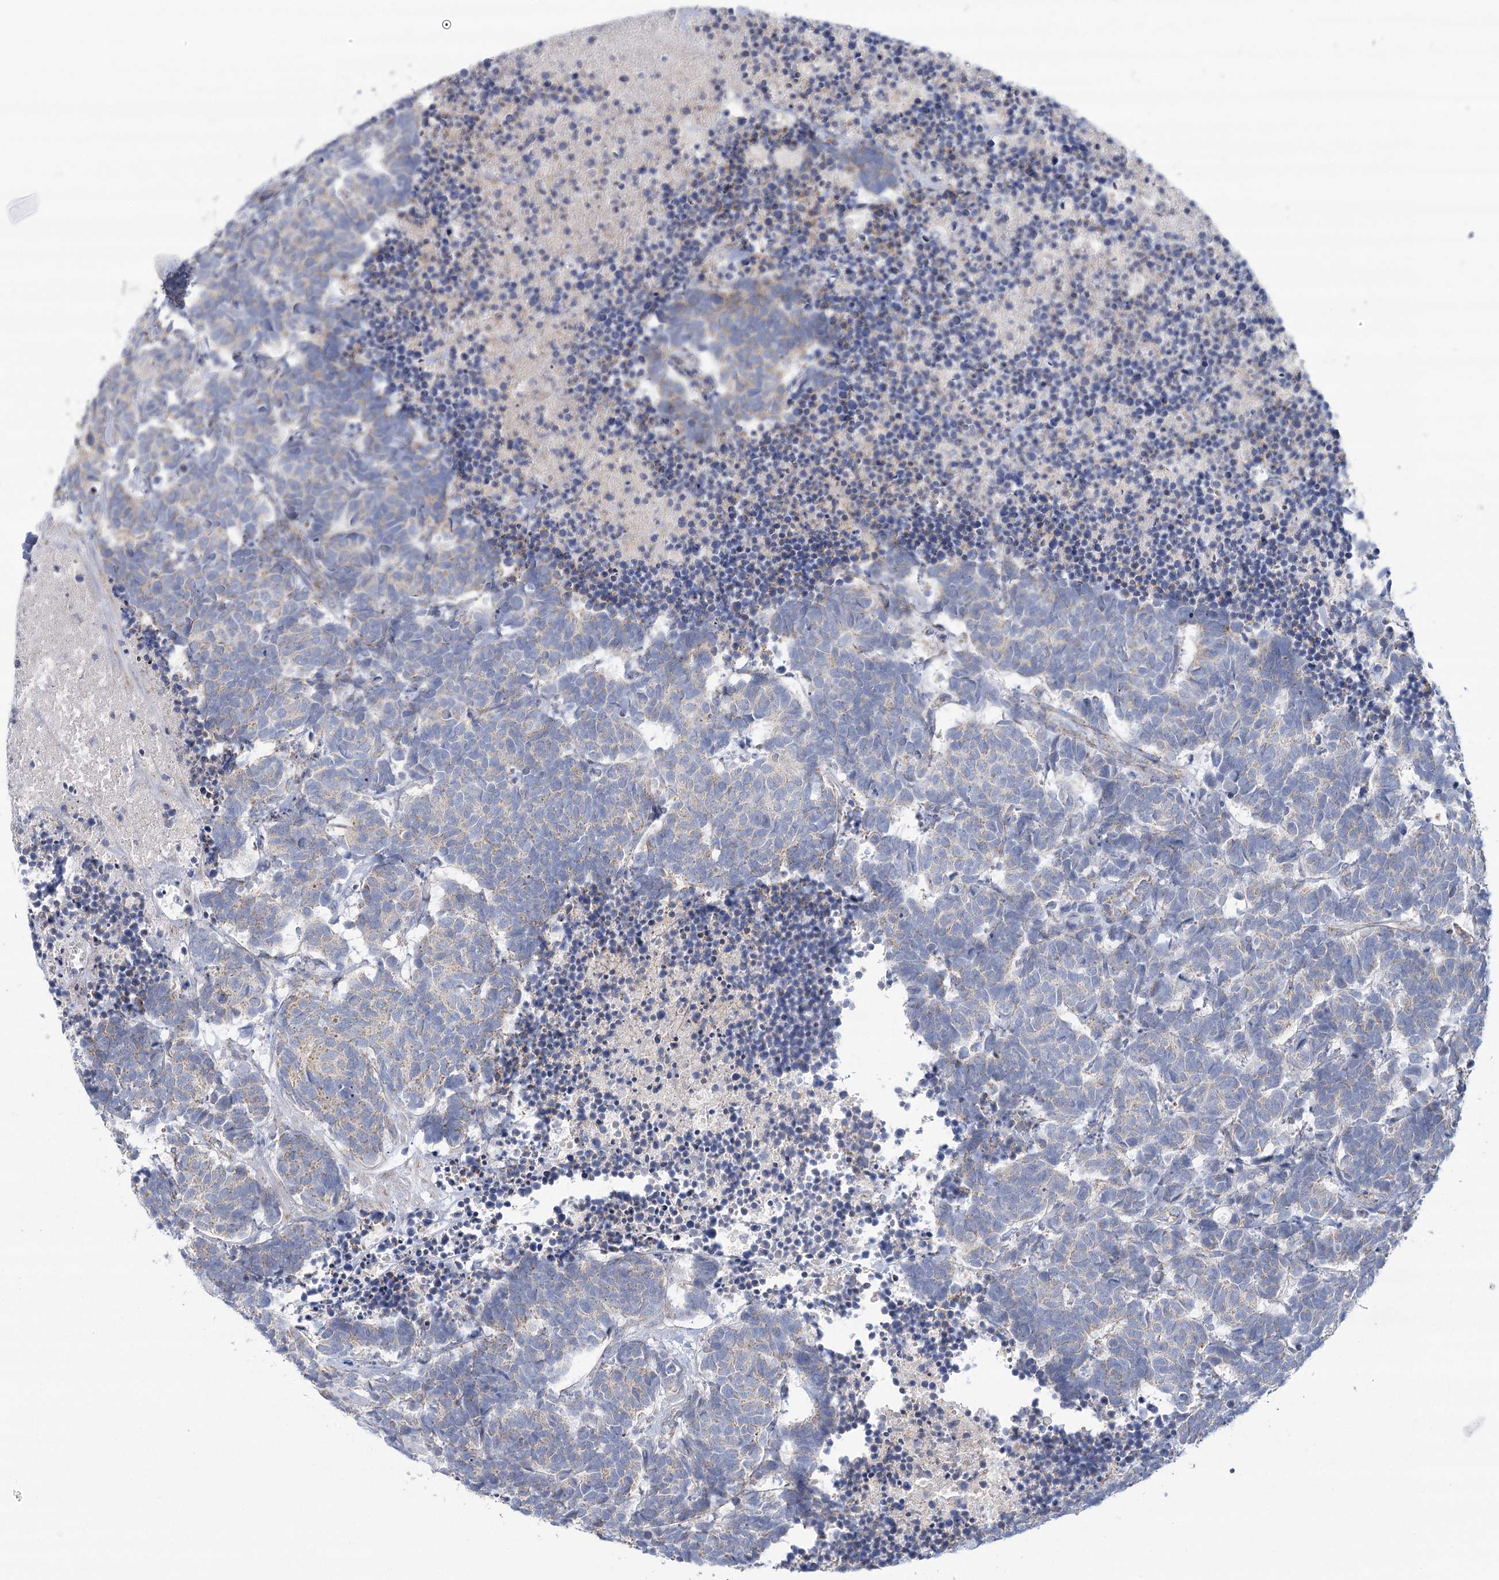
{"staining": {"intensity": "negative", "quantity": "none", "location": "none"}, "tissue": "carcinoid", "cell_type": "Tumor cells", "image_type": "cancer", "snomed": [{"axis": "morphology", "description": "Carcinoma, NOS"}, {"axis": "morphology", "description": "Carcinoid, malignant, NOS"}, {"axis": "topography", "description": "Urinary bladder"}], "caption": "DAB immunohistochemical staining of human carcinoid (malignant) exhibits no significant positivity in tumor cells.", "gene": "SNX7", "patient": {"sex": "male", "age": 57}}